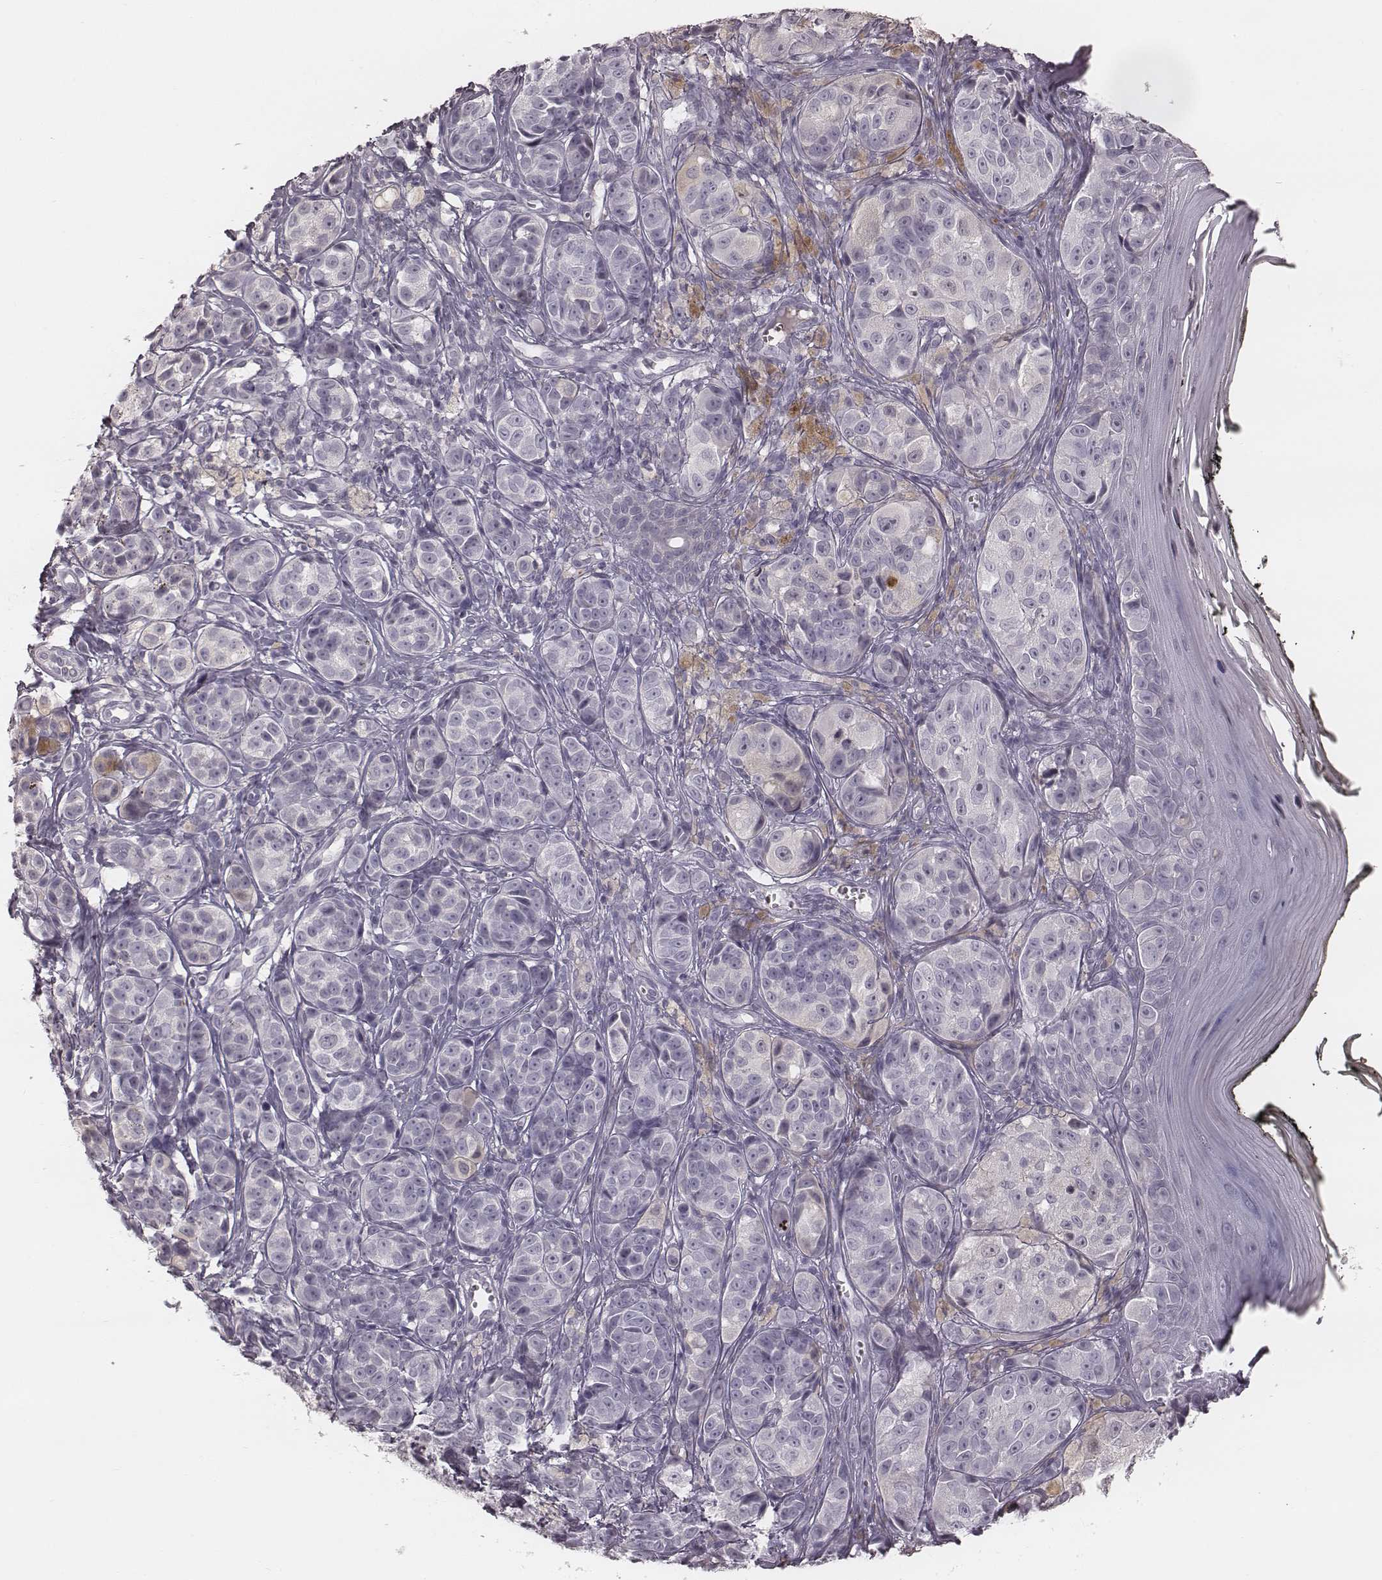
{"staining": {"intensity": "negative", "quantity": "none", "location": "none"}, "tissue": "melanoma", "cell_type": "Tumor cells", "image_type": "cancer", "snomed": [{"axis": "morphology", "description": "Malignant melanoma, NOS"}, {"axis": "topography", "description": "Skin"}], "caption": "Immunohistochemical staining of malignant melanoma shows no significant positivity in tumor cells.", "gene": "SMIM24", "patient": {"sex": "male", "age": 48}}